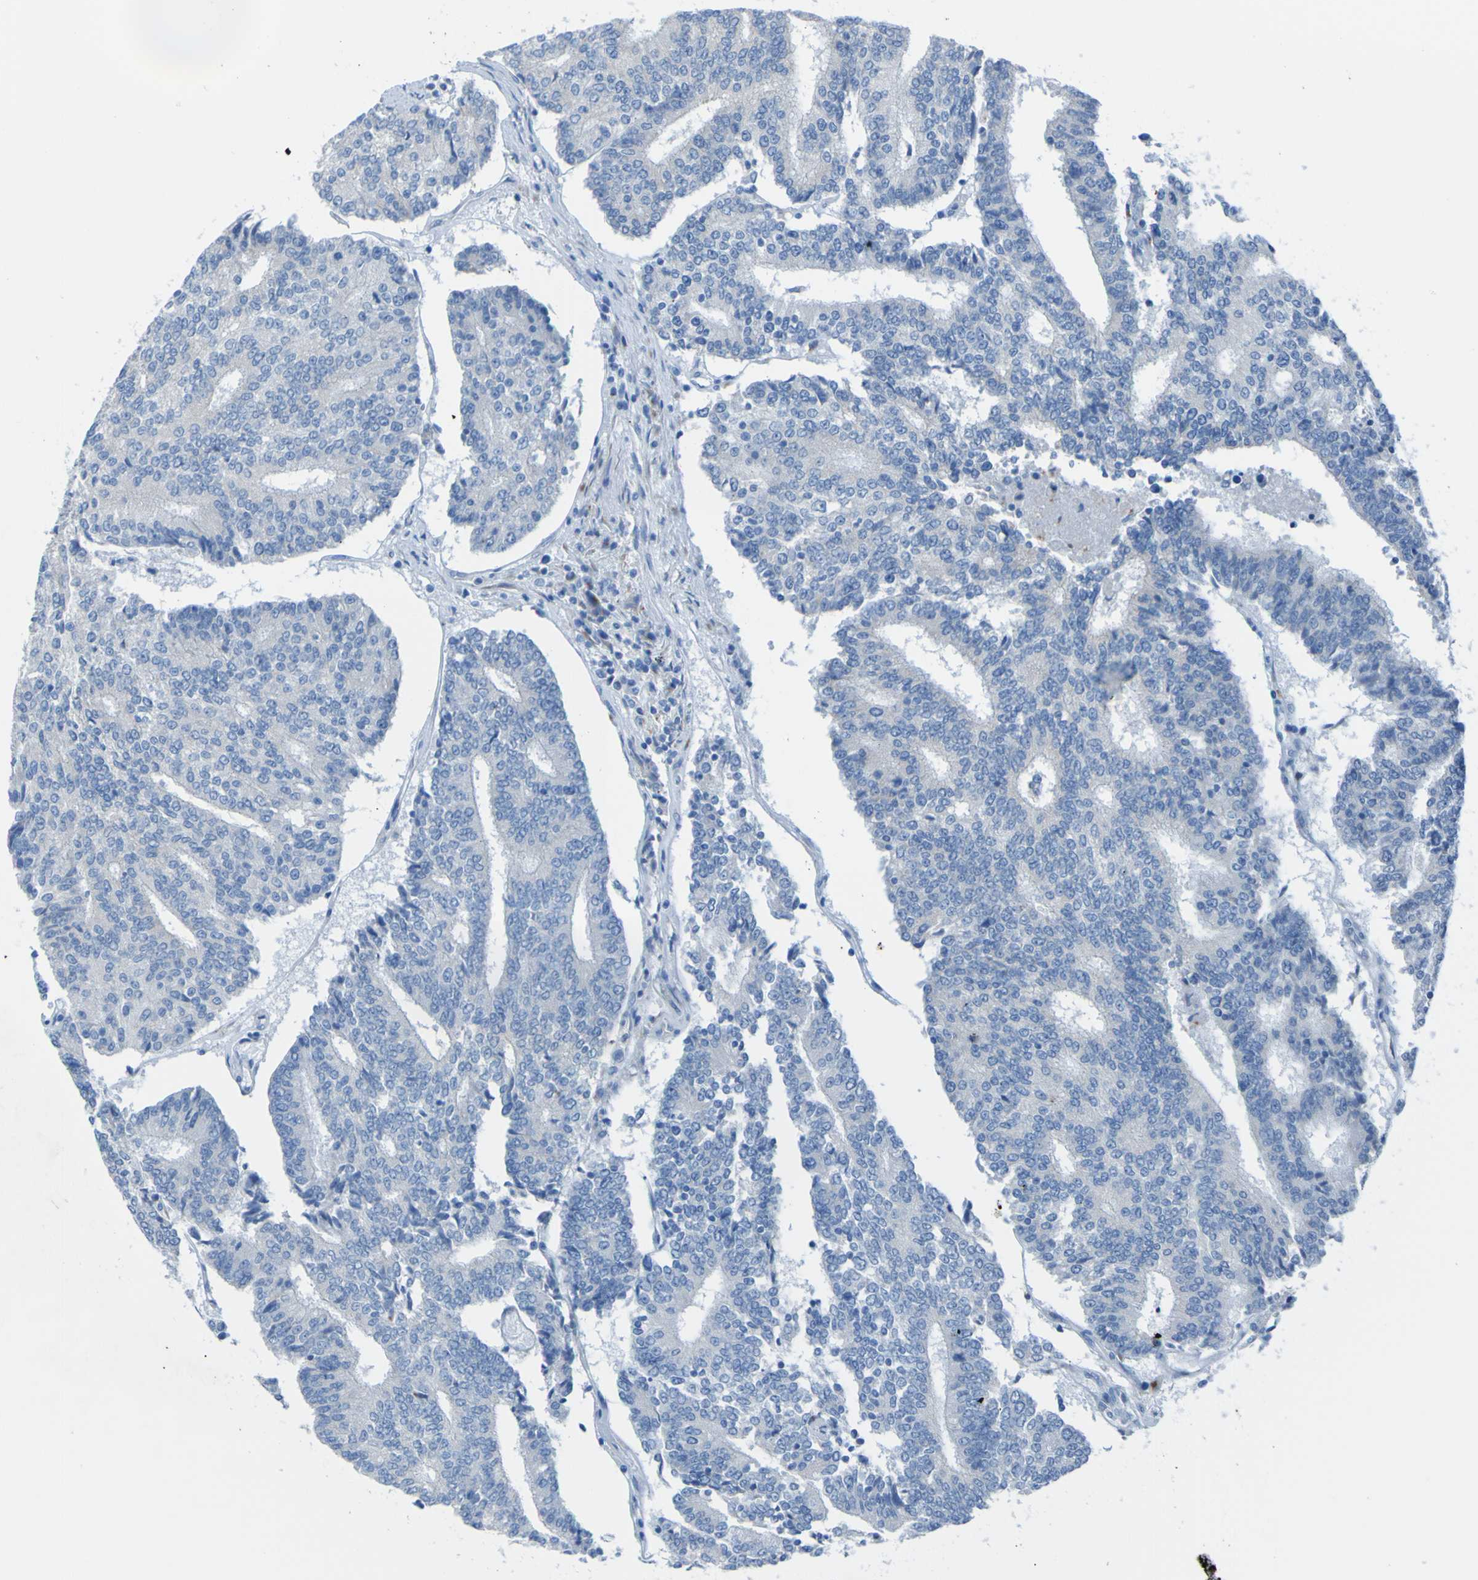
{"staining": {"intensity": "negative", "quantity": "none", "location": "none"}, "tissue": "prostate cancer", "cell_type": "Tumor cells", "image_type": "cancer", "snomed": [{"axis": "morphology", "description": "Normal tissue, NOS"}, {"axis": "morphology", "description": "Adenocarcinoma, High grade"}, {"axis": "topography", "description": "Prostate"}, {"axis": "topography", "description": "Seminal veicle"}], "caption": "Immunohistochemistry histopathology image of human adenocarcinoma (high-grade) (prostate) stained for a protein (brown), which displays no positivity in tumor cells.", "gene": "ACMSD", "patient": {"sex": "male", "age": 55}}